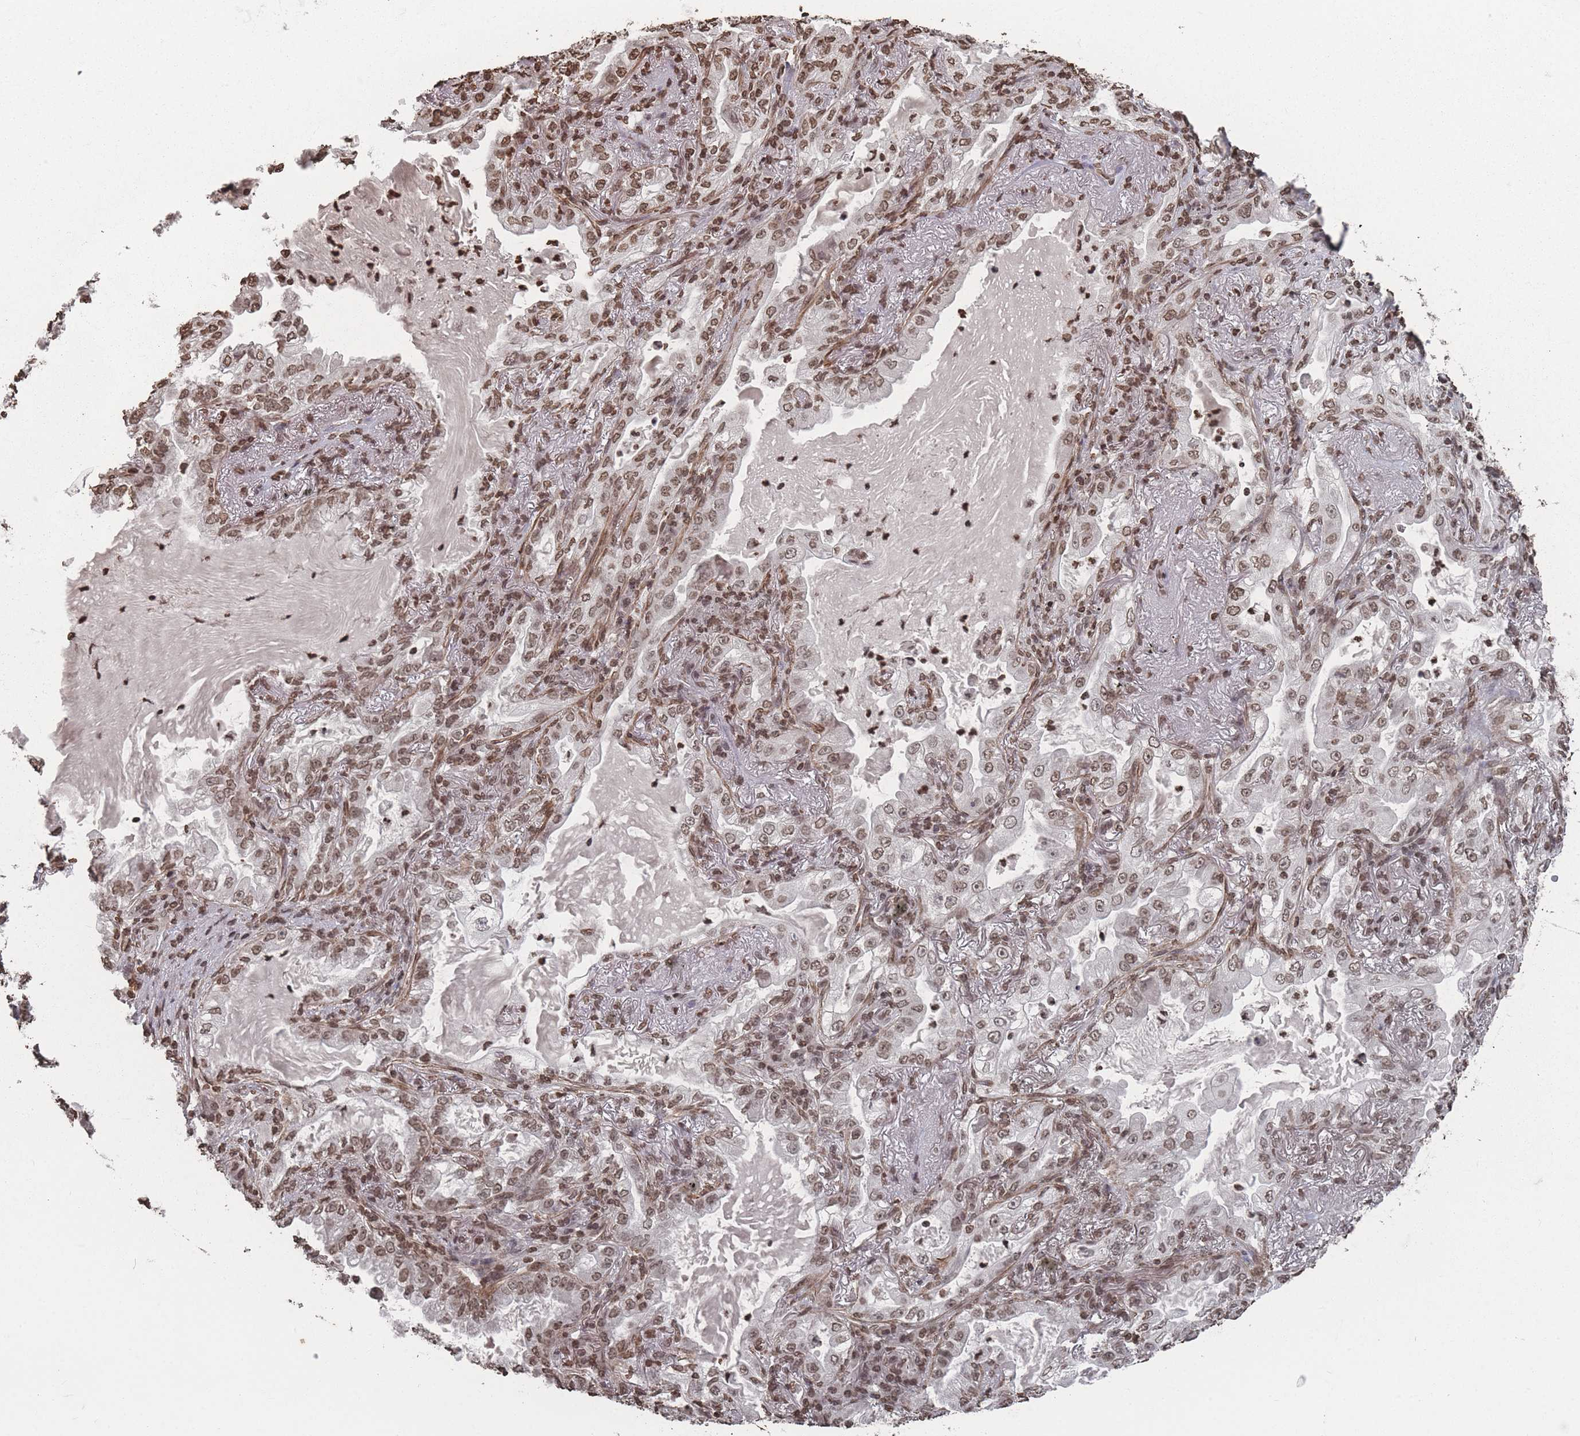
{"staining": {"intensity": "moderate", "quantity": ">75%", "location": "nuclear"}, "tissue": "lung cancer", "cell_type": "Tumor cells", "image_type": "cancer", "snomed": [{"axis": "morphology", "description": "Adenocarcinoma, NOS"}, {"axis": "topography", "description": "Lung"}], "caption": "Lung cancer (adenocarcinoma) stained for a protein (brown) displays moderate nuclear positive positivity in about >75% of tumor cells.", "gene": "PLEKHG5", "patient": {"sex": "female", "age": 73}}